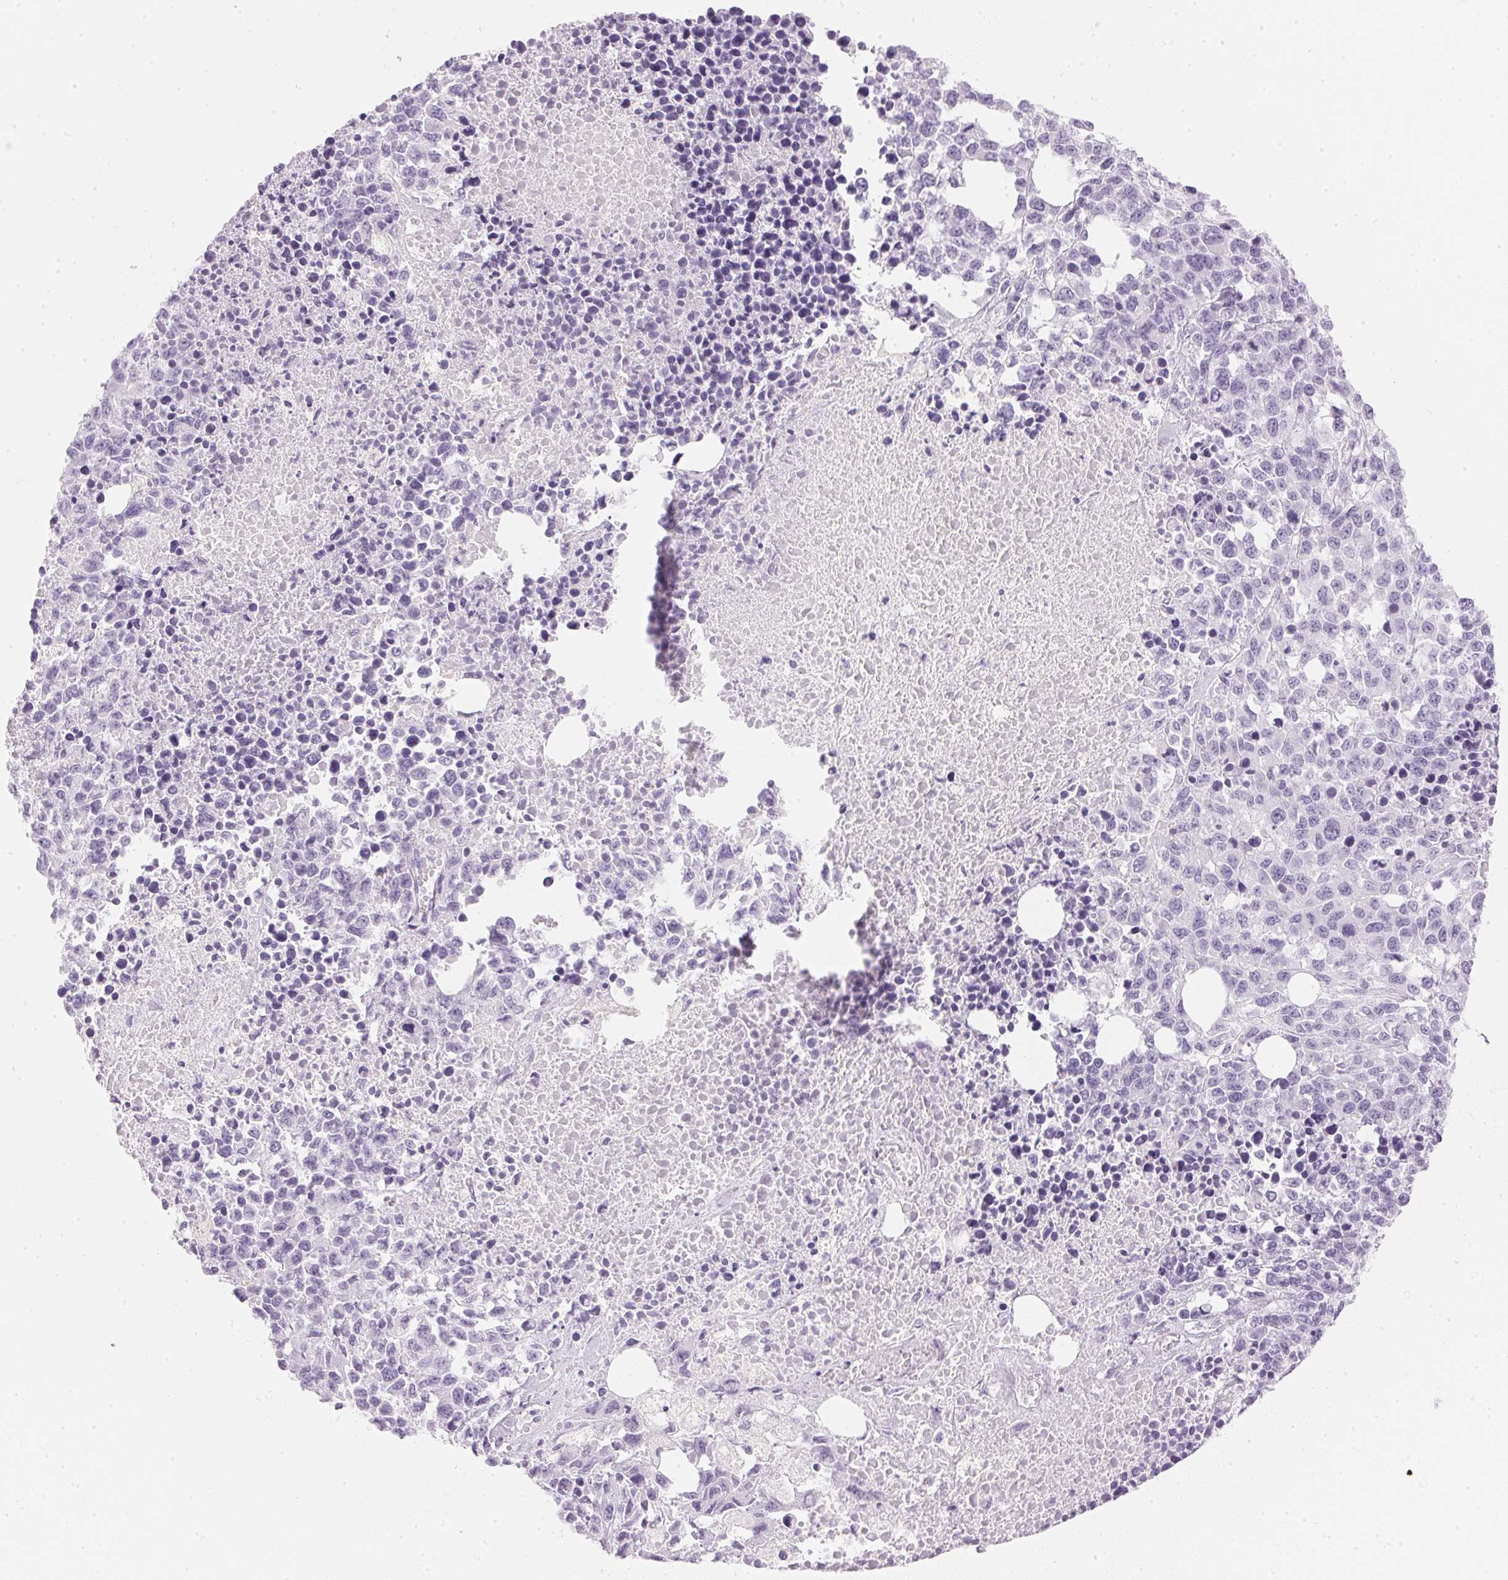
{"staining": {"intensity": "negative", "quantity": "none", "location": "none"}, "tissue": "melanoma", "cell_type": "Tumor cells", "image_type": "cancer", "snomed": [{"axis": "morphology", "description": "Malignant melanoma, Metastatic site"}, {"axis": "topography", "description": "Skin"}], "caption": "The photomicrograph reveals no staining of tumor cells in melanoma.", "gene": "IGFBP1", "patient": {"sex": "male", "age": 84}}